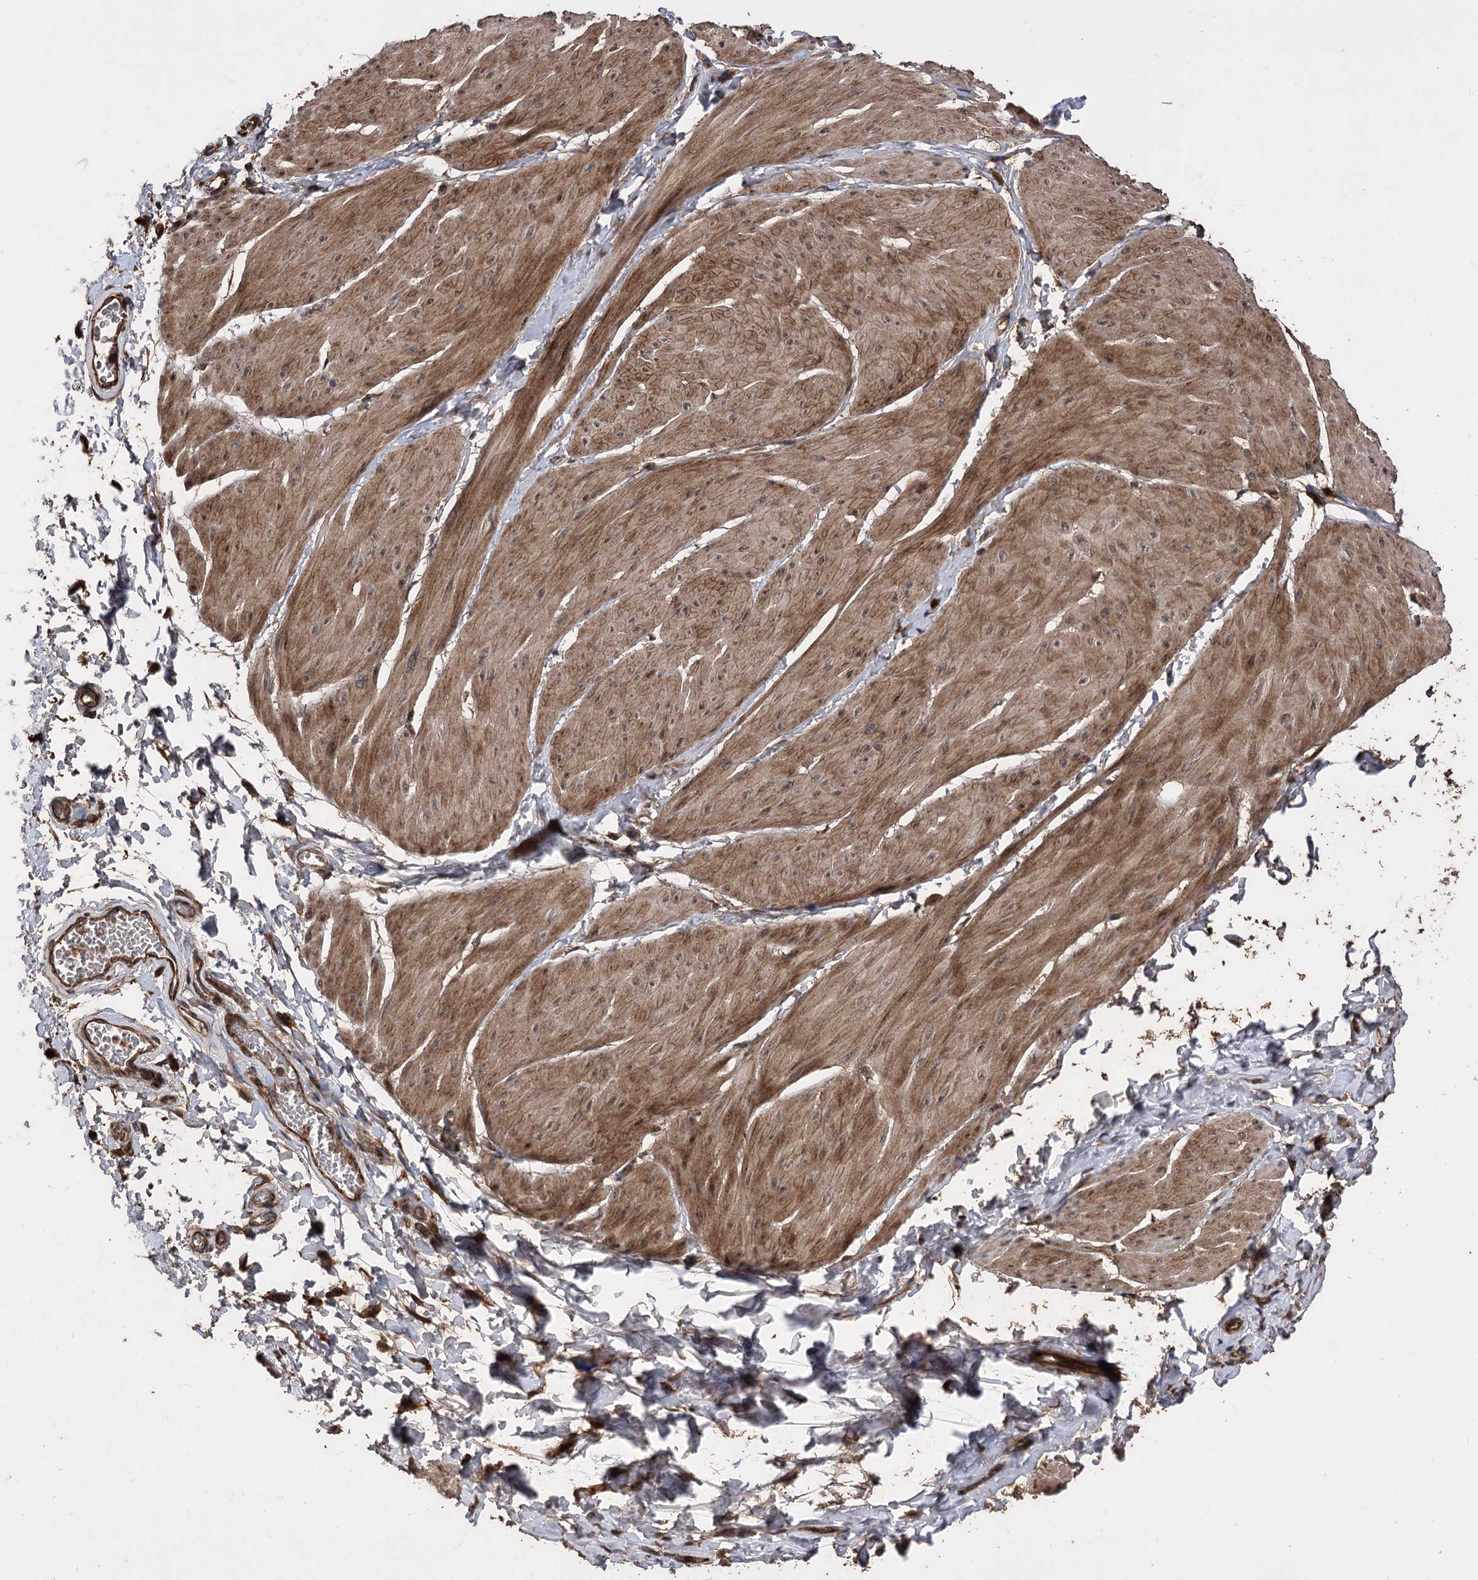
{"staining": {"intensity": "moderate", "quantity": ">75%", "location": "cytoplasmic/membranous"}, "tissue": "smooth muscle", "cell_type": "Smooth muscle cells", "image_type": "normal", "snomed": [{"axis": "morphology", "description": "Urothelial carcinoma, High grade"}, {"axis": "topography", "description": "Urinary bladder"}], "caption": "IHC (DAB) staining of normal smooth muscle reveals moderate cytoplasmic/membranous protein staining in approximately >75% of smooth muscle cells.", "gene": "RASSF3", "patient": {"sex": "male", "age": 46}}